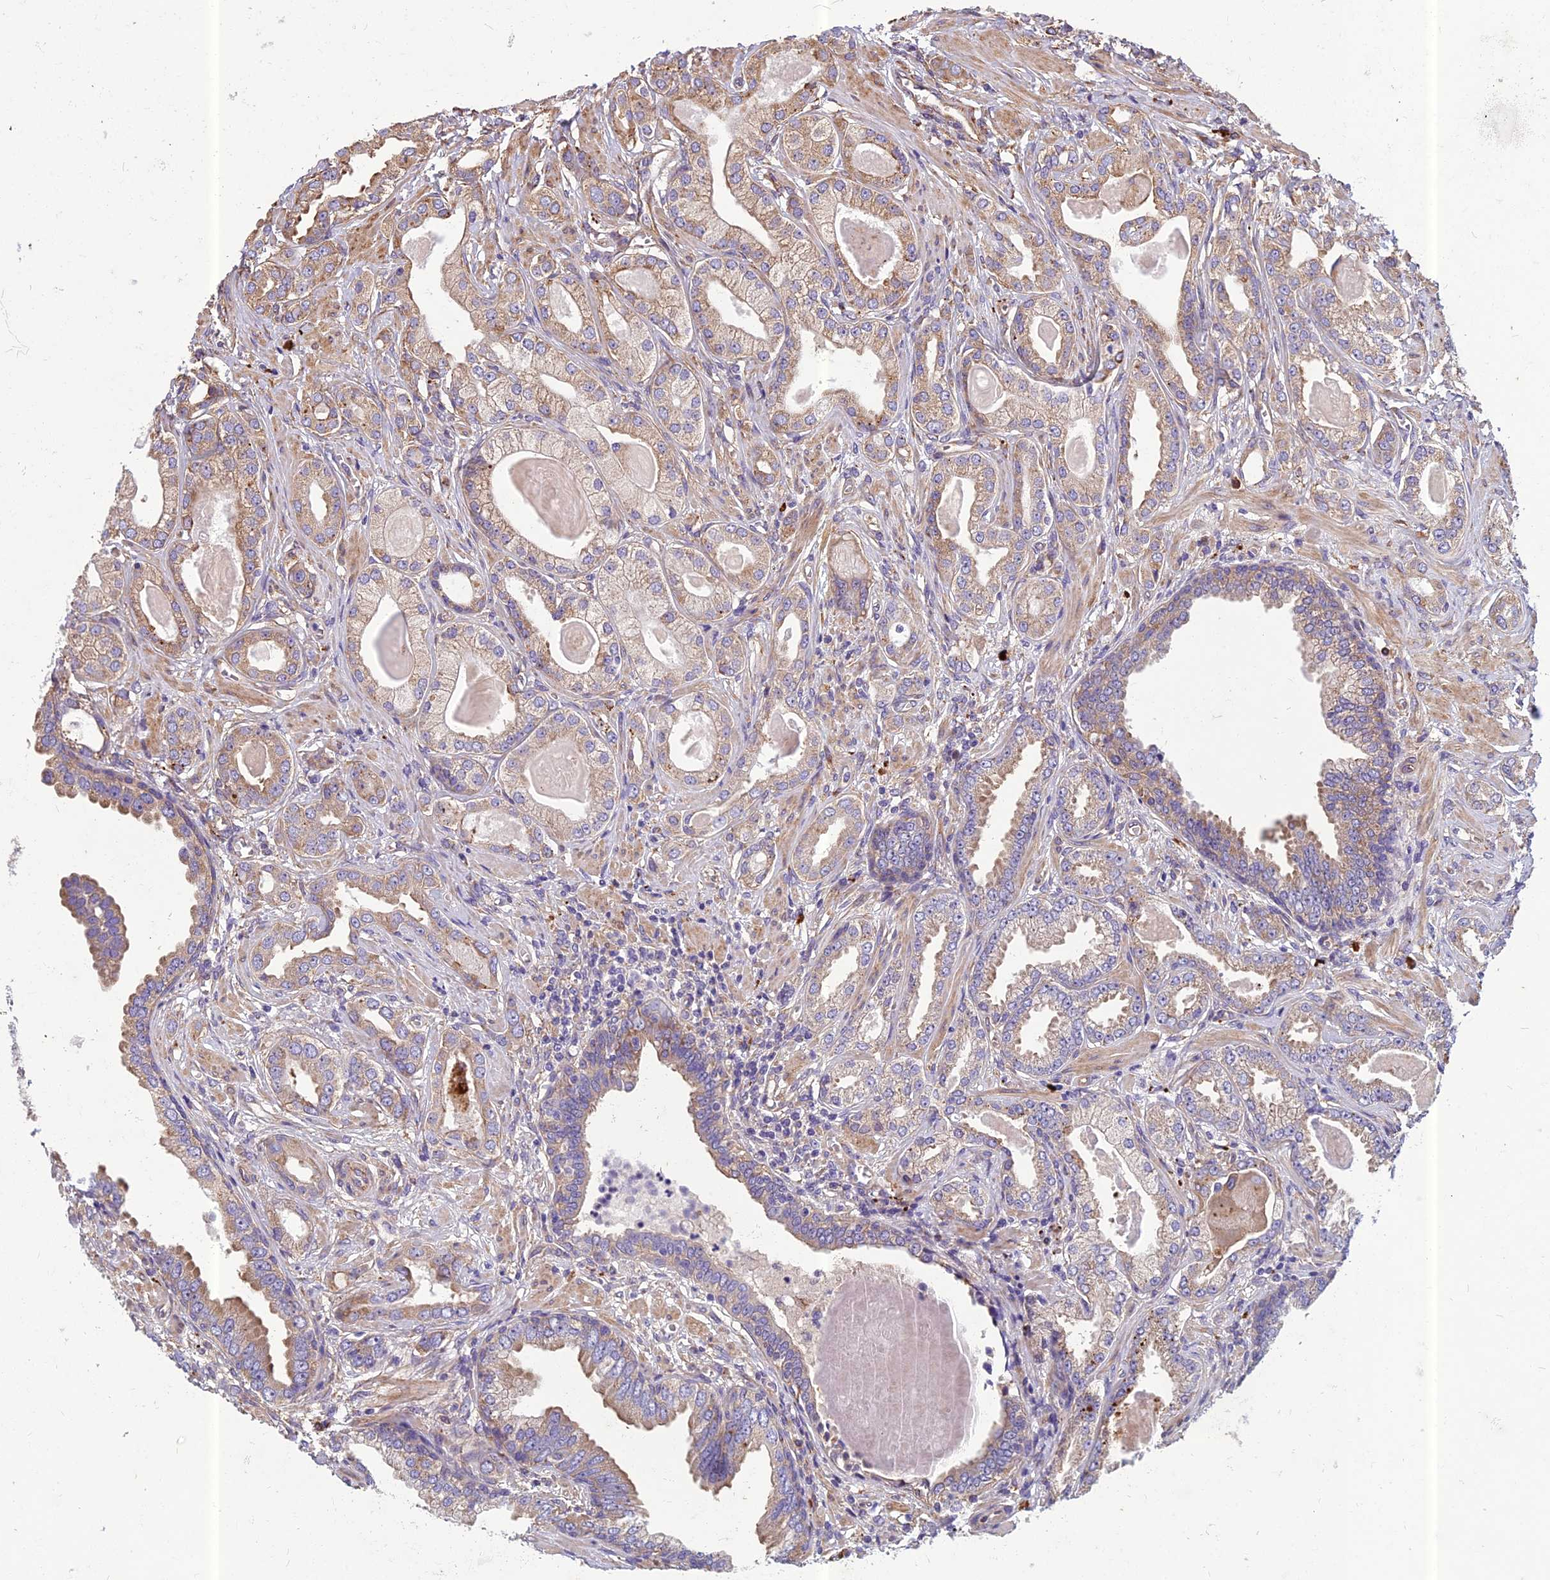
{"staining": {"intensity": "weak", "quantity": ">75%", "location": "cytoplasmic/membranous"}, "tissue": "prostate cancer", "cell_type": "Tumor cells", "image_type": "cancer", "snomed": [{"axis": "morphology", "description": "Adenocarcinoma, Low grade"}, {"axis": "topography", "description": "Prostate"}], "caption": "DAB immunohistochemical staining of prostate cancer shows weak cytoplasmic/membranous protein expression in about >75% of tumor cells.", "gene": "SPDL1", "patient": {"sex": "male", "age": 64}}